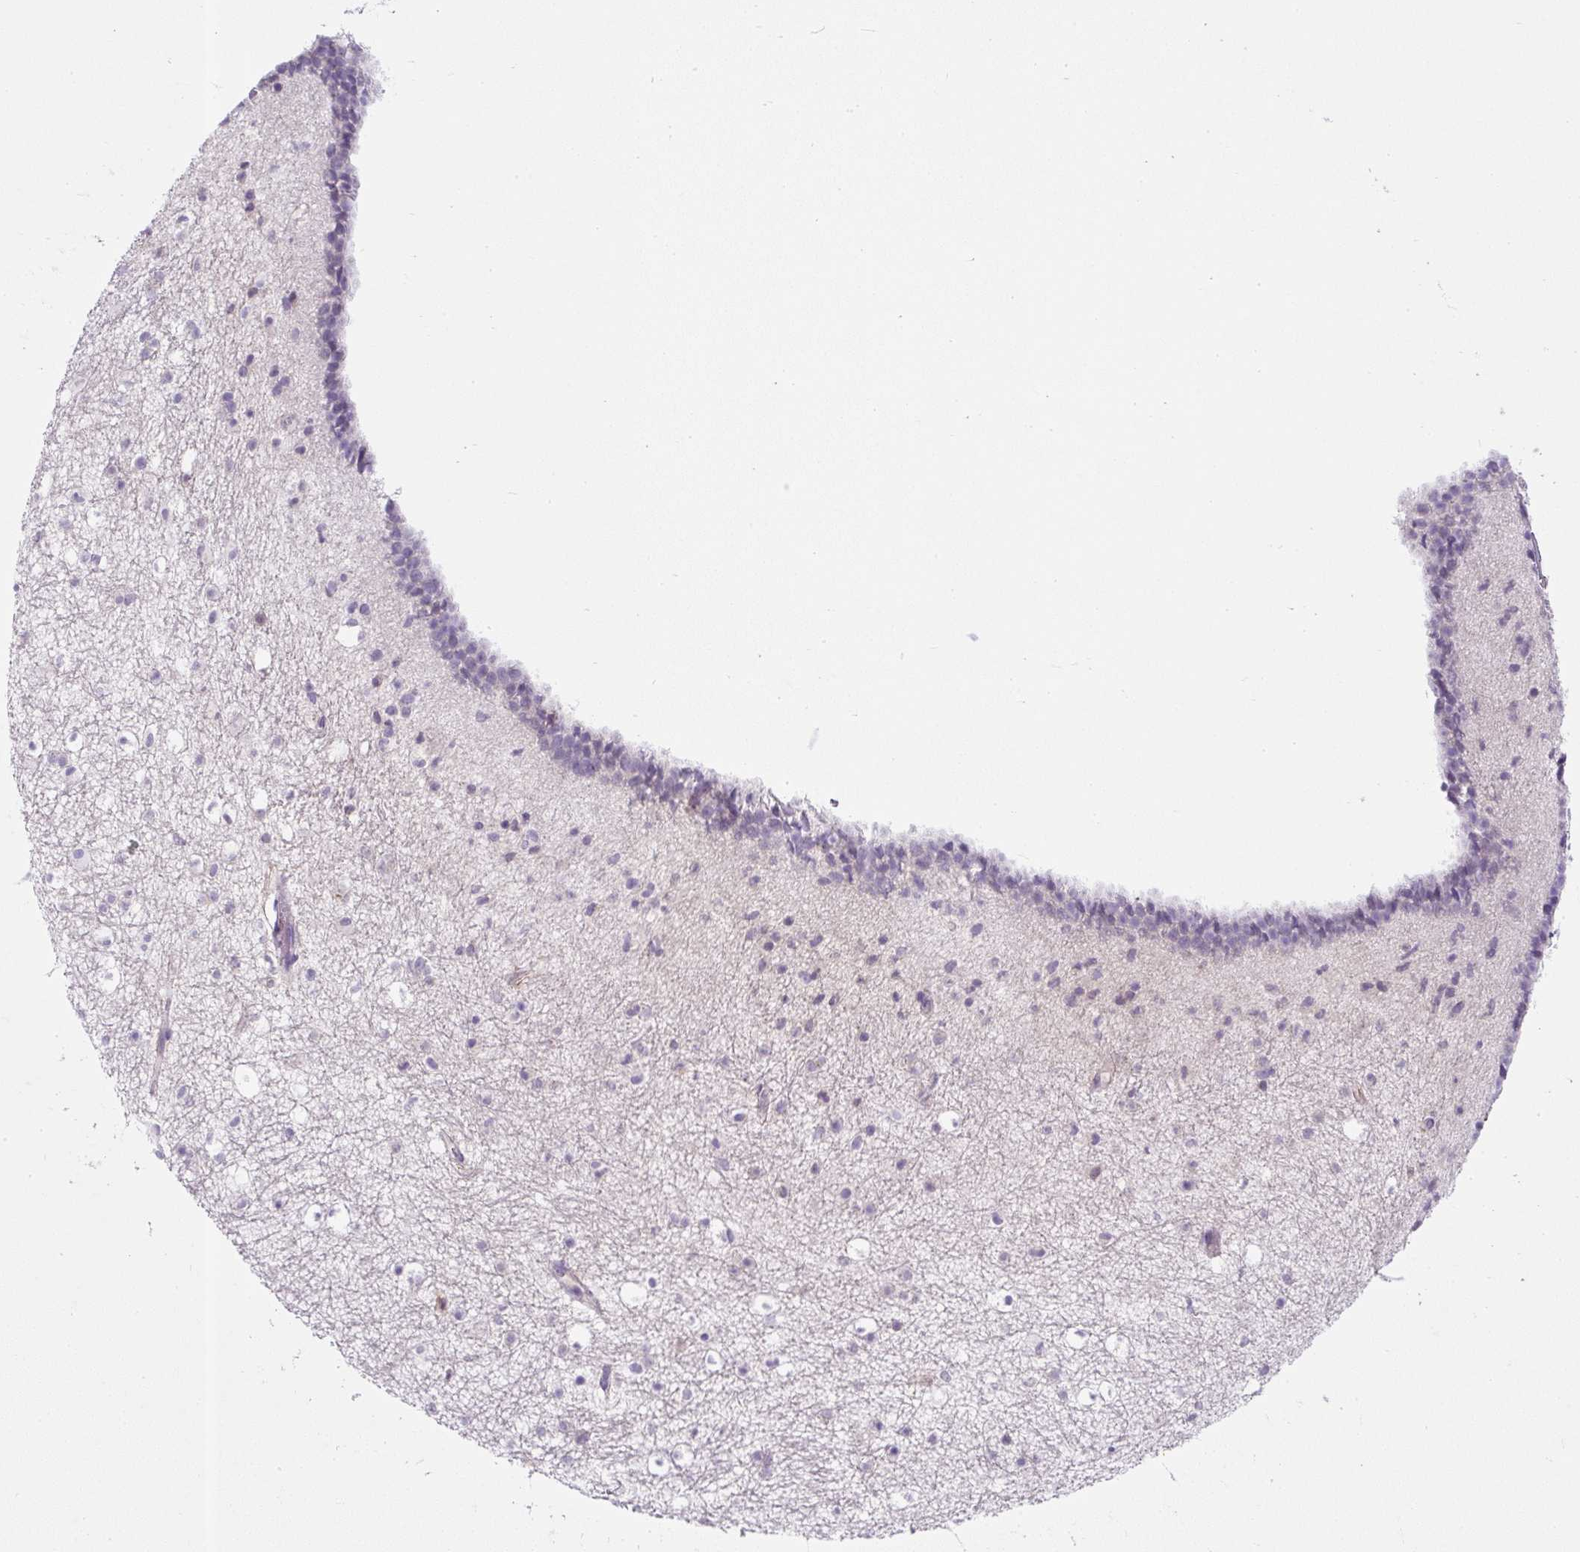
{"staining": {"intensity": "negative", "quantity": "none", "location": "none"}, "tissue": "caudate", "cell_type": "Glial cells", "image_type": "normal", "snomed": [{"axis": "morphology", "description": "Normal tissue, NOS"}, {"axis": "topography", "description": "Lateral ventricle wall"}], "caption": "Protein analysis of normal caudate exhibits no significant positivity in glial cells.", "gene": "COL9A2", "patient": {"sex": "male", "age": 37}}